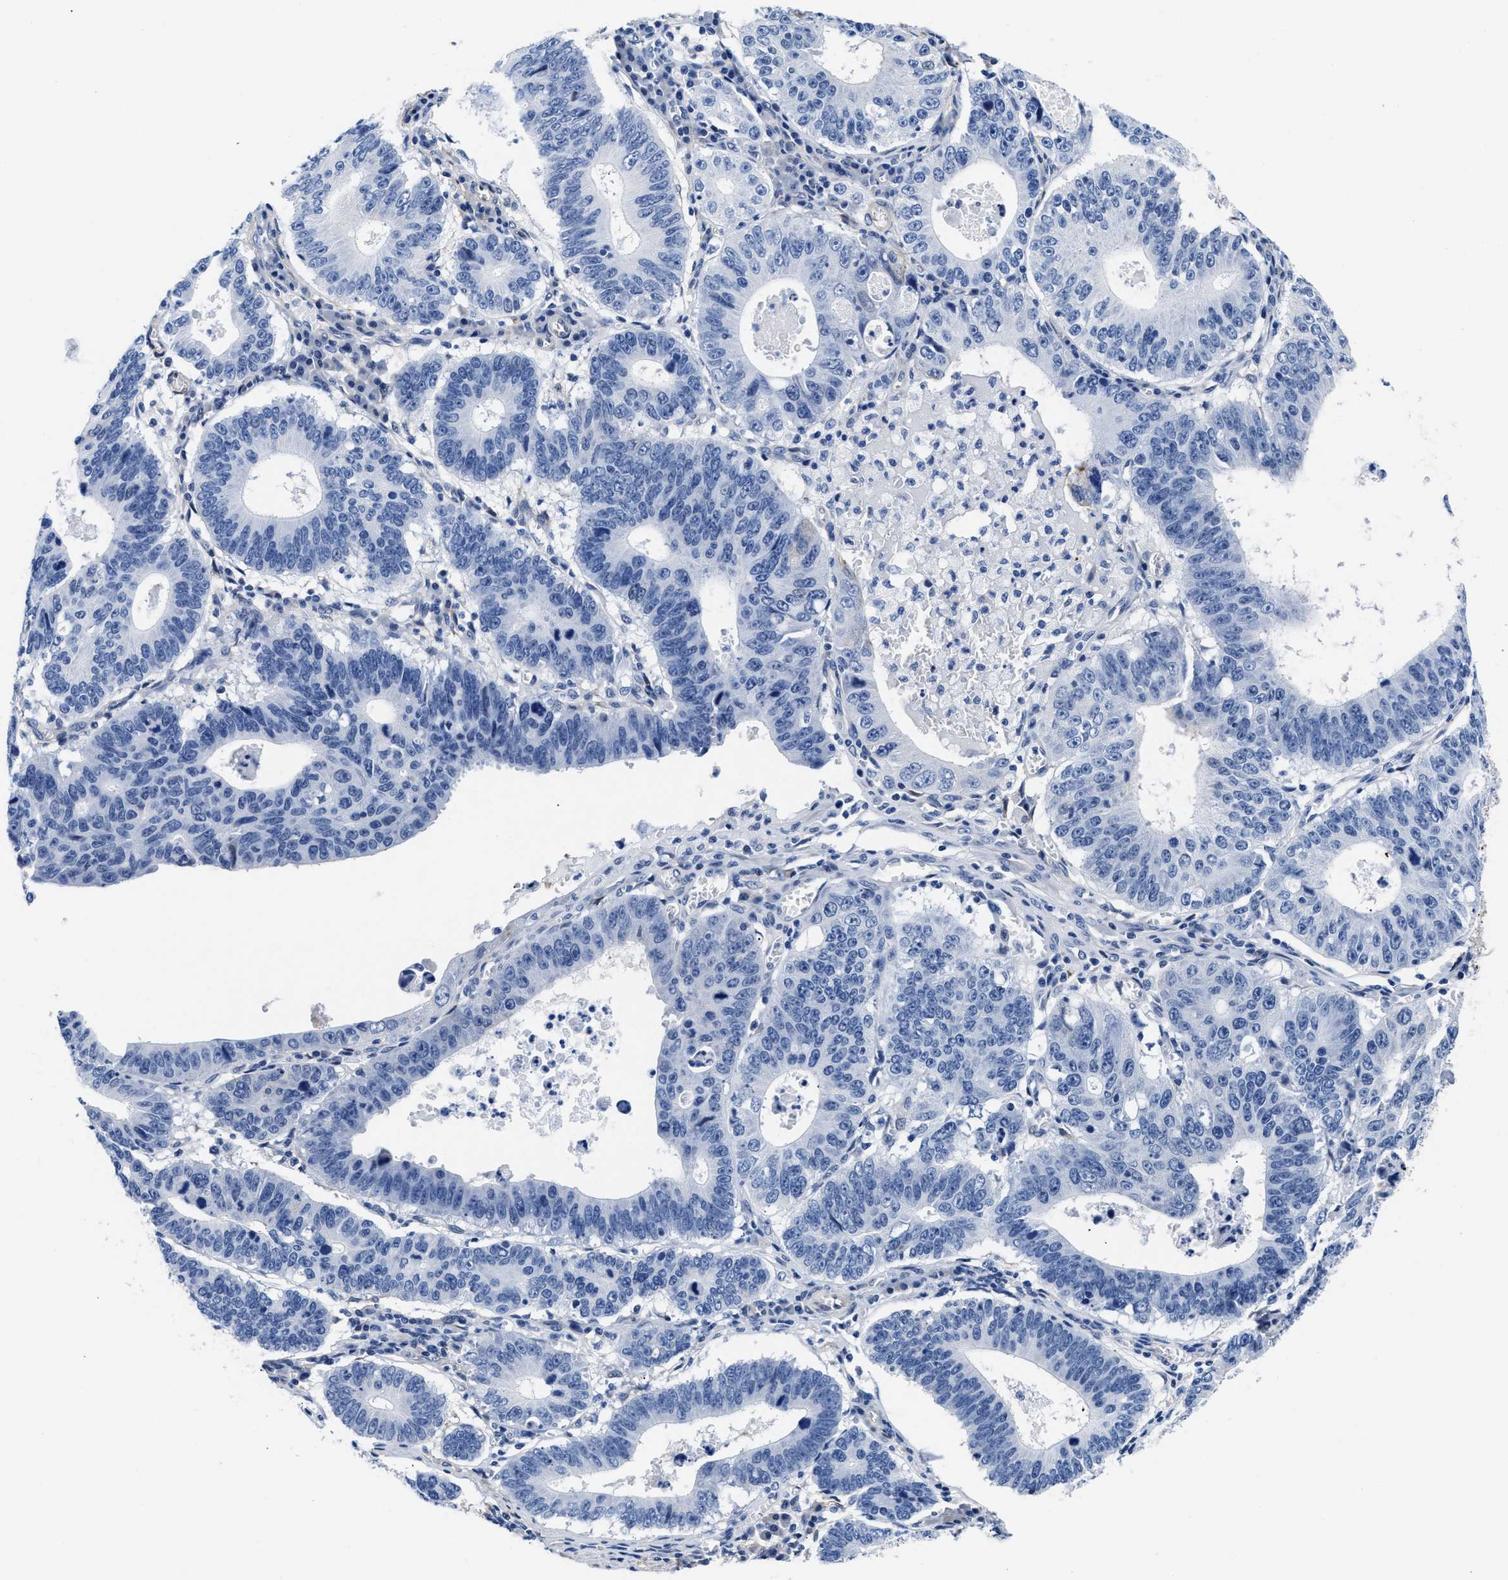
{"staining": {"intensity": "negative", "quantity": "none", "location": "none"}, "tissue": "stomach cancer", "cell_type": "Tumor cells", "image_type": "cancer", "snomed": [{"axis": "morphology", "description": "Adenocarcinoma, NOS"}, {"axis": "topography", "description": "Stomach"}], "caption": "DAB (3,3'-diaminobenzidine) immunohistochemical staining of stomach cancer (adenocarcinoma) reveals no significant expression in tumor cells.", "gene": "TRIM29", "patient": {"sex": "male", "age": 59}}